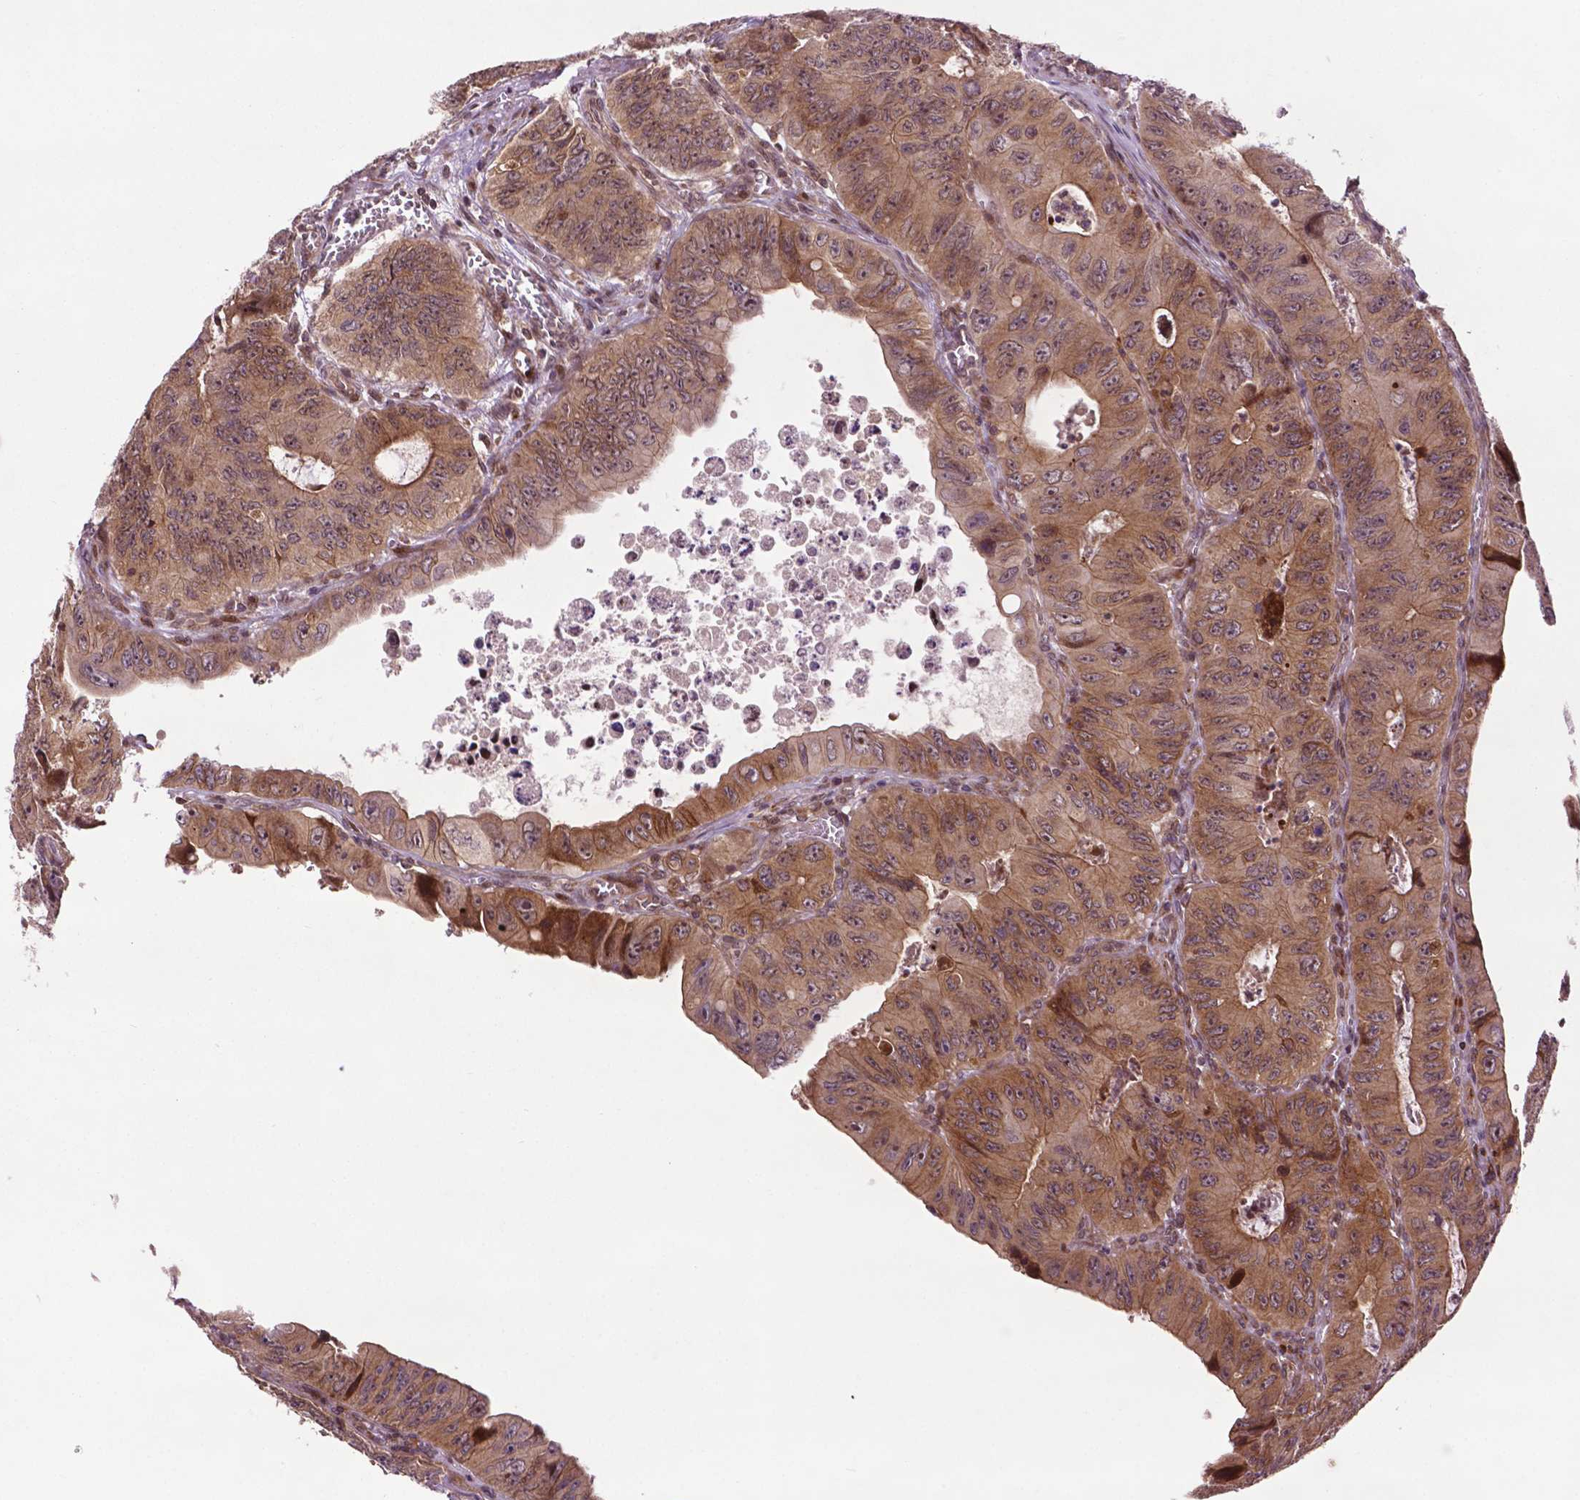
{"staining": {"intensity": "moderate", "quantity": ">75%", "location": "cytoplasmic/membranous,nuclear"}, "tissue": "colorectal cancer", "cell_type": "Tumor cells", "image_type": "cancer", "snomed": [{"axis": "morphology", "description": "Adenocarcinoma, NOS"}, {"axis": "topography", "description": "Colon"}], "caption": "Tumor cells display moderate cytoplasmic/membranous and nuclear expression in about >75% of cells in adenocarcinoma (colorectal).", "gene": "TMX2", "patient": {"sex": "female", "age": 84}}